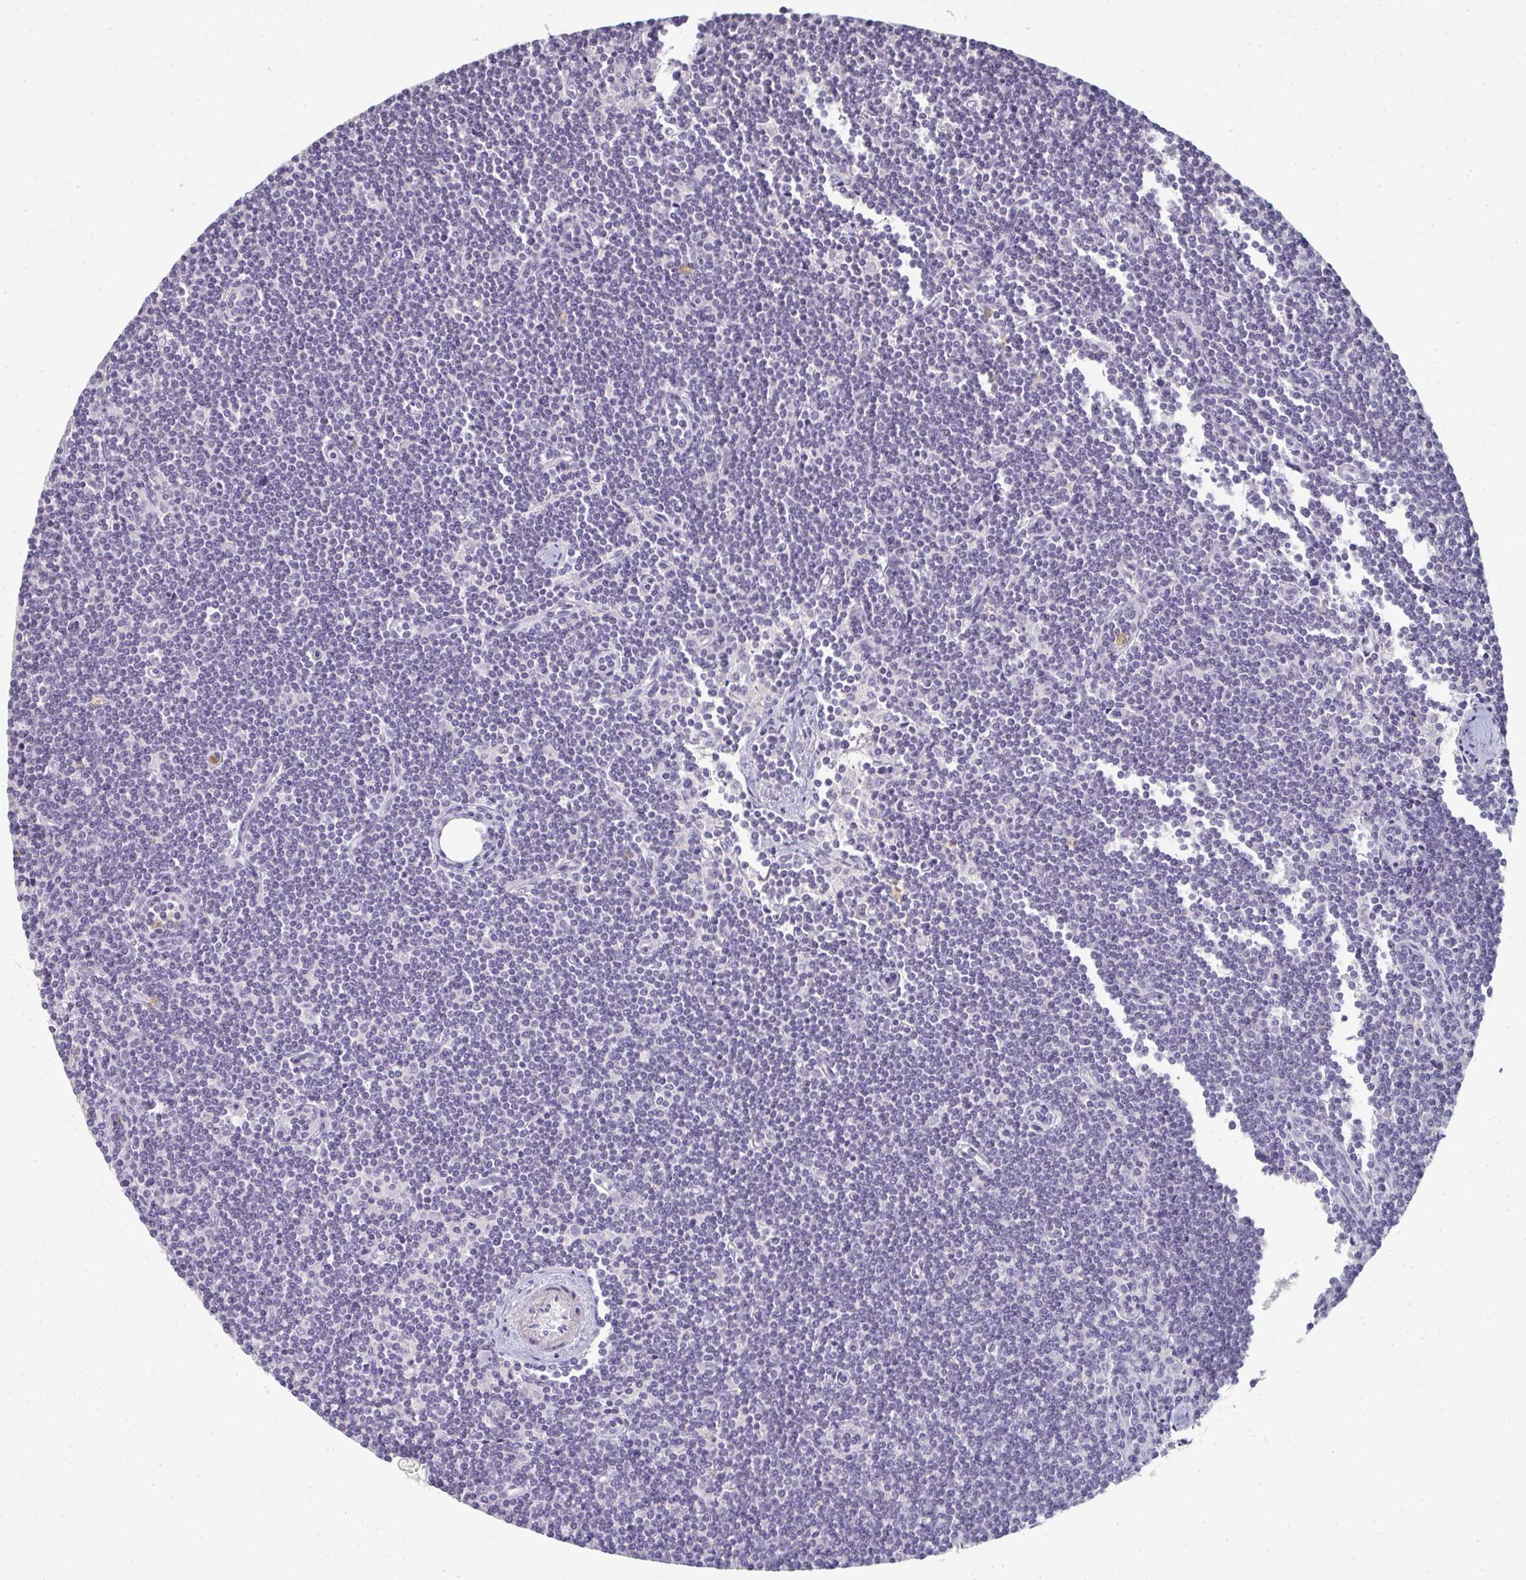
{"staining": {"intensity": "negative", "quantity": "none", "location": "none"}, "tissue": "lymphoma", "cell_type": "Tumor cells", "image_type": "cancer", "snomed": [{"axis": "morphology", "description": "Malignant lymphoma, non-Hodgkin's type, Low grade"}, {"axis": "topography", "description": "Lymph node"}], "caption": "The IHC image has no significant positivity in tumor cells of malignant lymphoma, non-Hodgkin's type (low-grade) tissue.", "gene": "A1CF", "patient": {"sex": "female", "age": 73}}